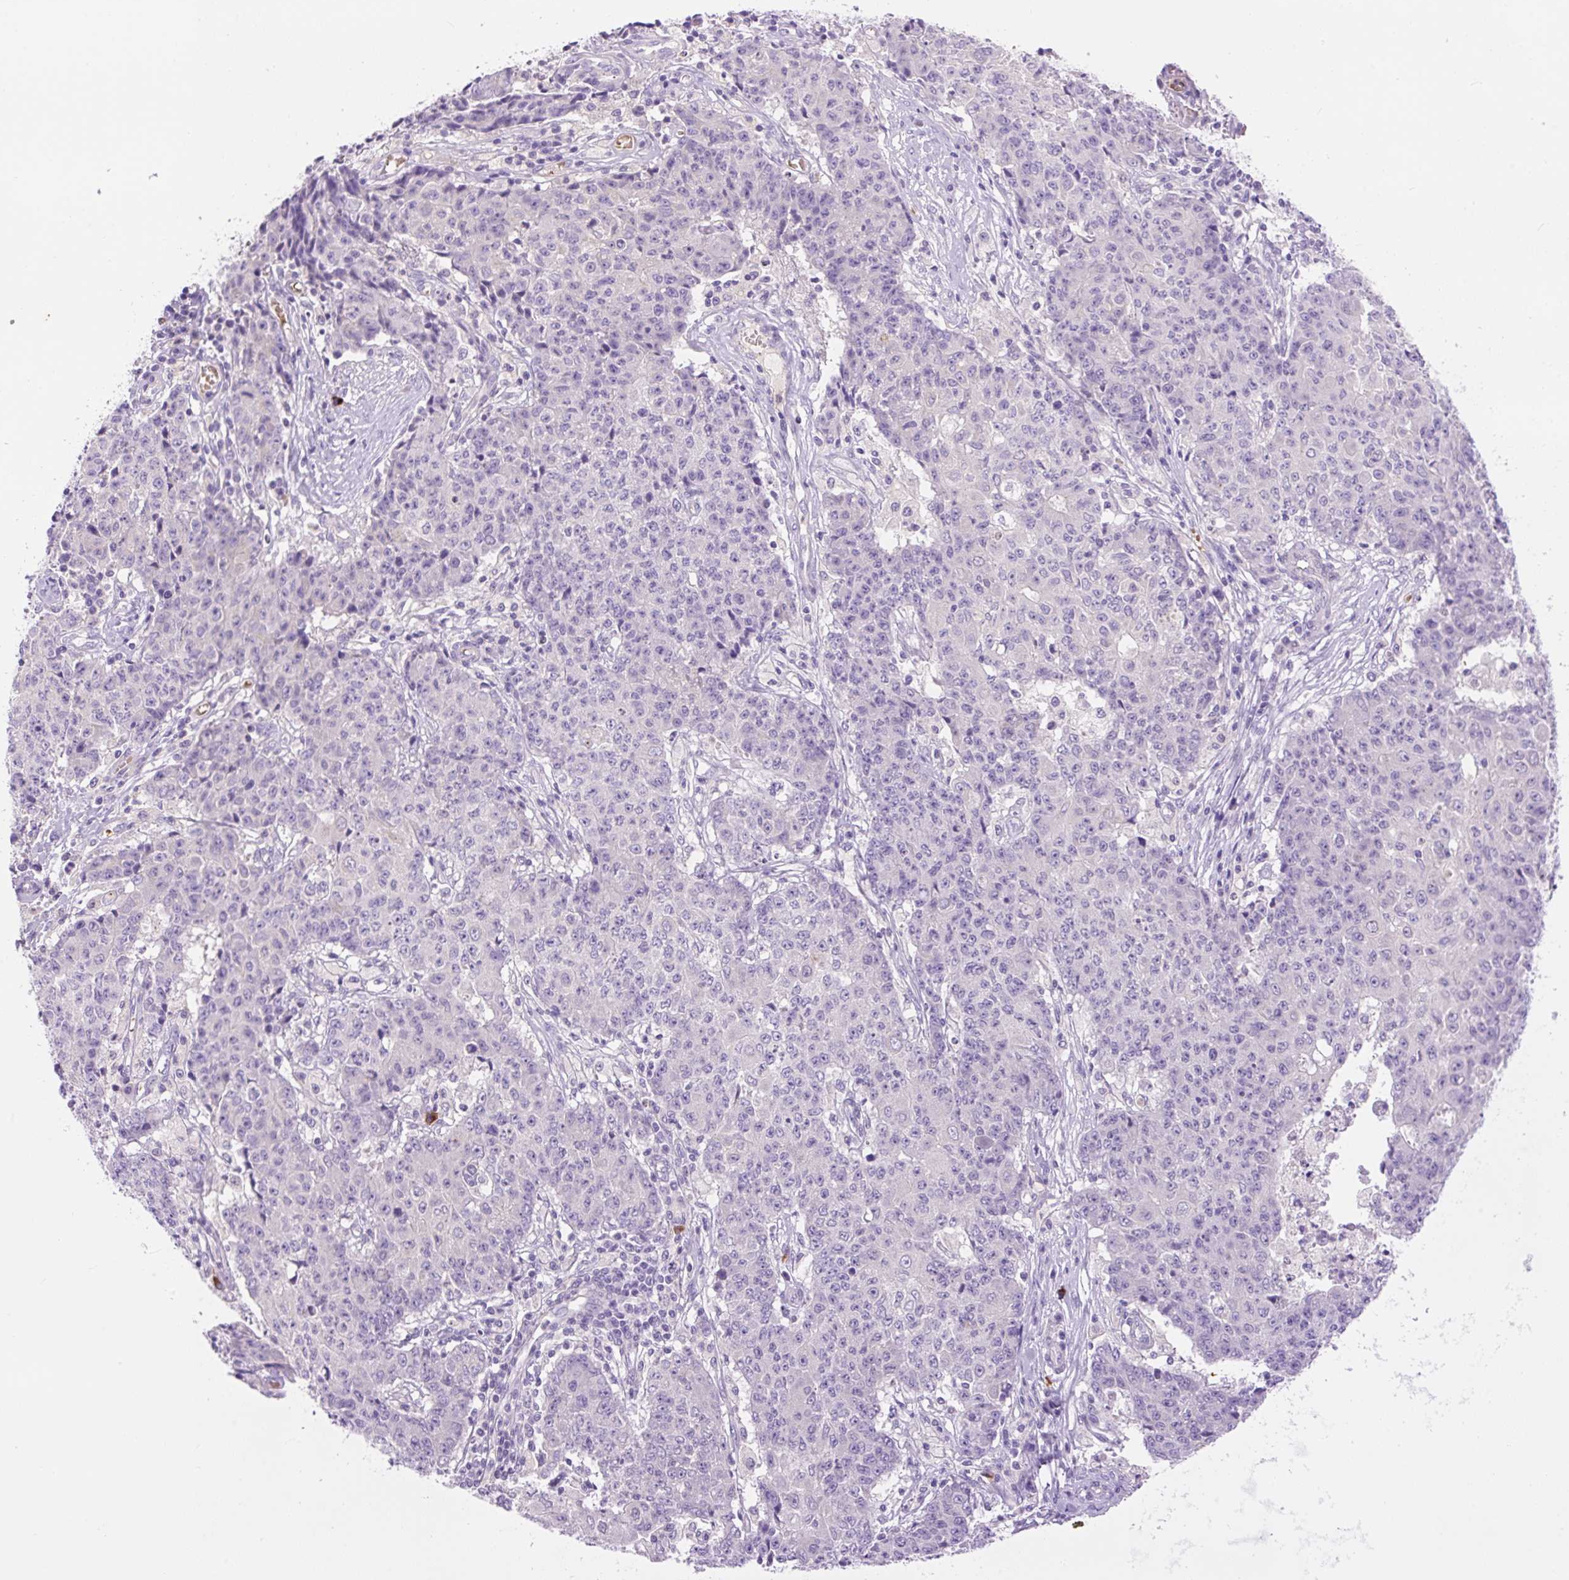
{"staining": {"intensity": "negative", "quantity": "none", "location": "none"}, "tissue": "ovarian cancer", "cell_type": "Tumor cells", "image_type": "cancer", "snomed": [{"axis": "morphology", "description": "Carcinoma, endometroid"}, {"axis": "topography", "description": "Ovary"}], "caption": "Immunohistochemistry (IHC) histopathology image of neoplastic tissue: human ovarian cancer stained with DAB reveals no significant protein positivity in tumor cells. (Immunohistochemistry, brightfield microscopy, high magnification).", "gene": "LHFPL5", "patient": {"sex": "female", "age": 42}}